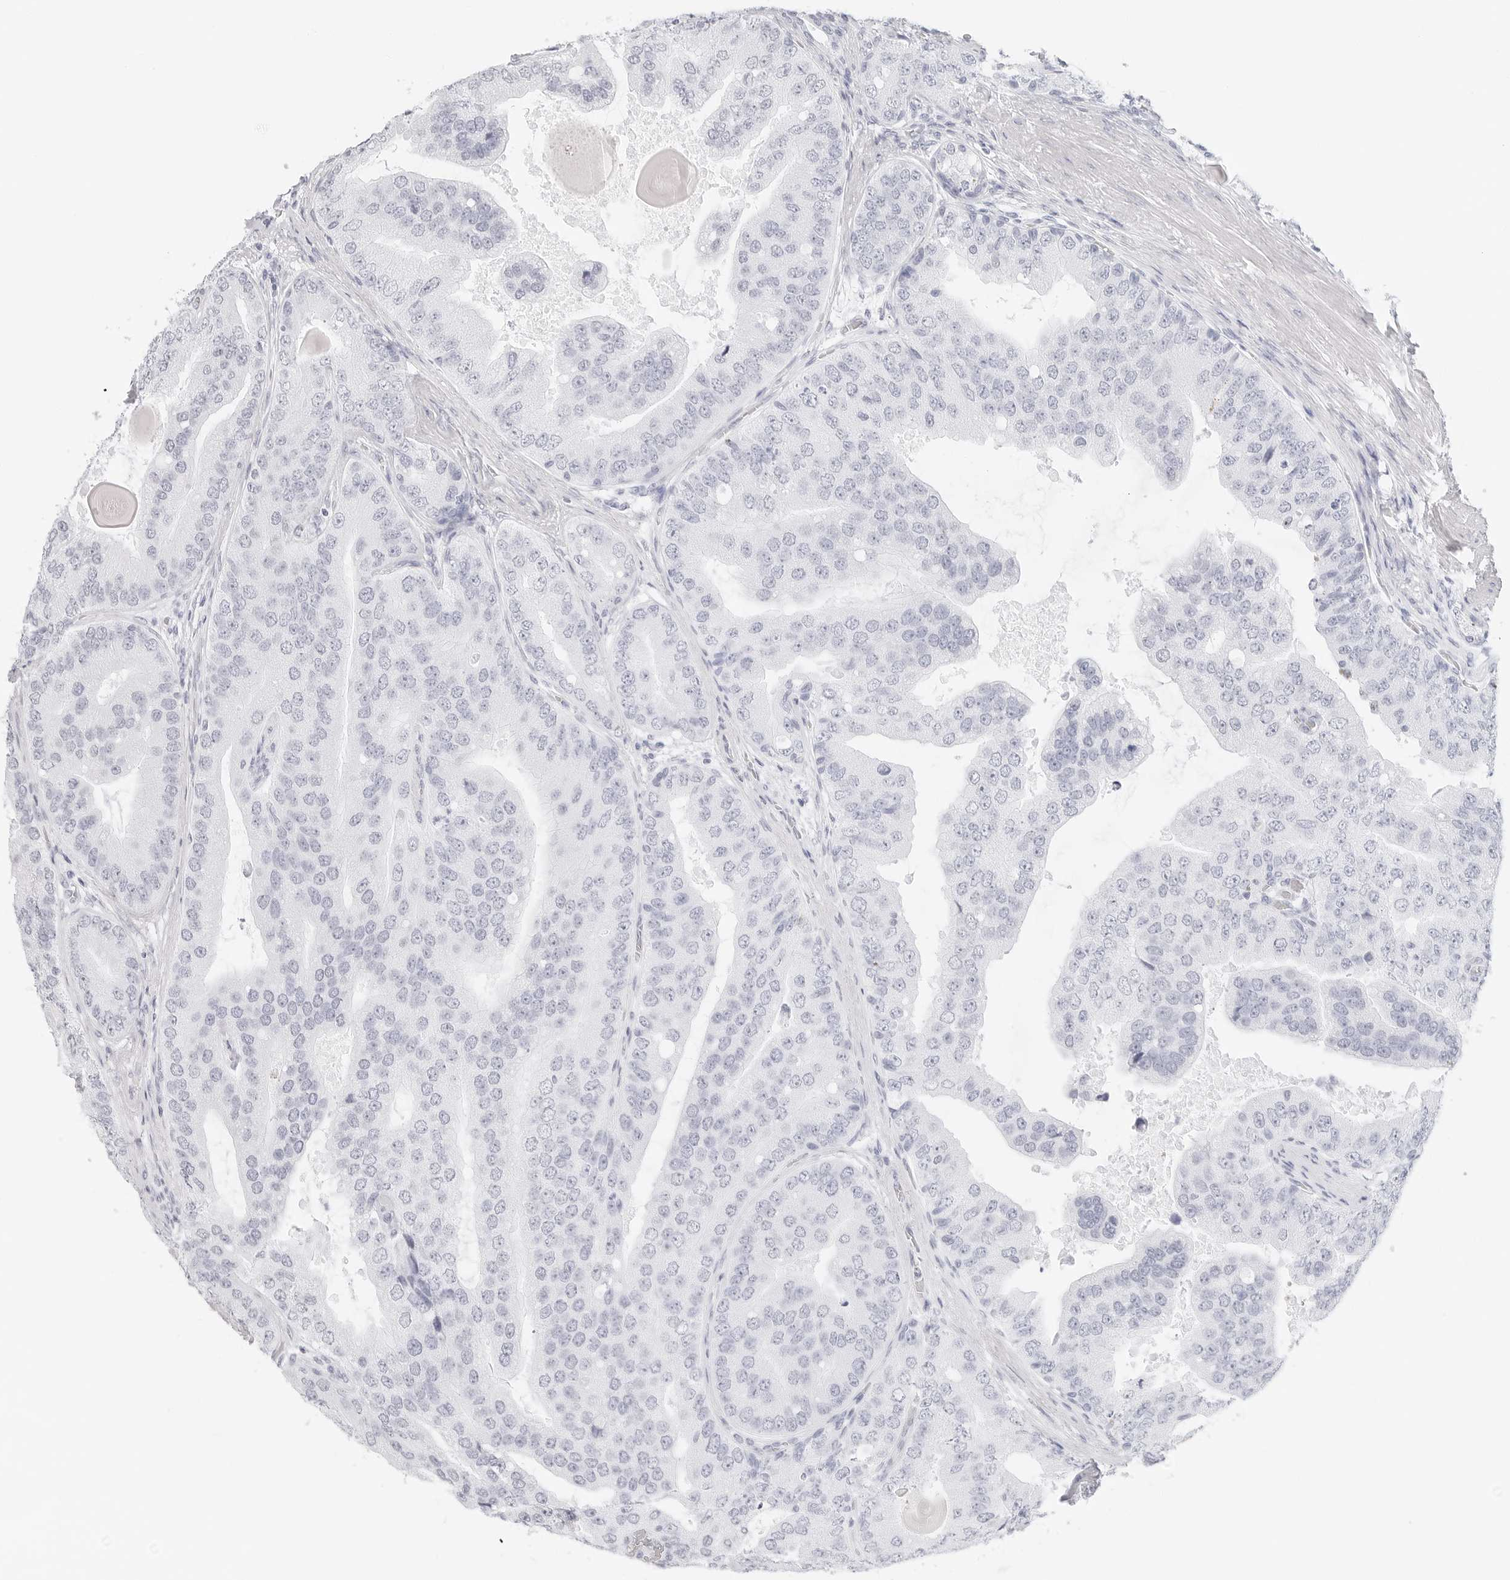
{"staining": {"intensity": "negative", "quantity": "none", "location": "none"}, "tissue": "prostate cancer", "cell_type": "Tumor cells", "image_type": "cancer", "snomed": [{"axis": "morphology", "description": "Adenocarcinoma, High grade"}, {"axis": "topography", "description": "Prostate"}], "caption": "Prostate cancer (adenocarcinoma (high-grade)) stained for a protein using immunohistochemistry (IHC) demonstrates no positivity tumor cells.", "gene": "TFF2", "patient": {"sex": "male", "age": 70}}